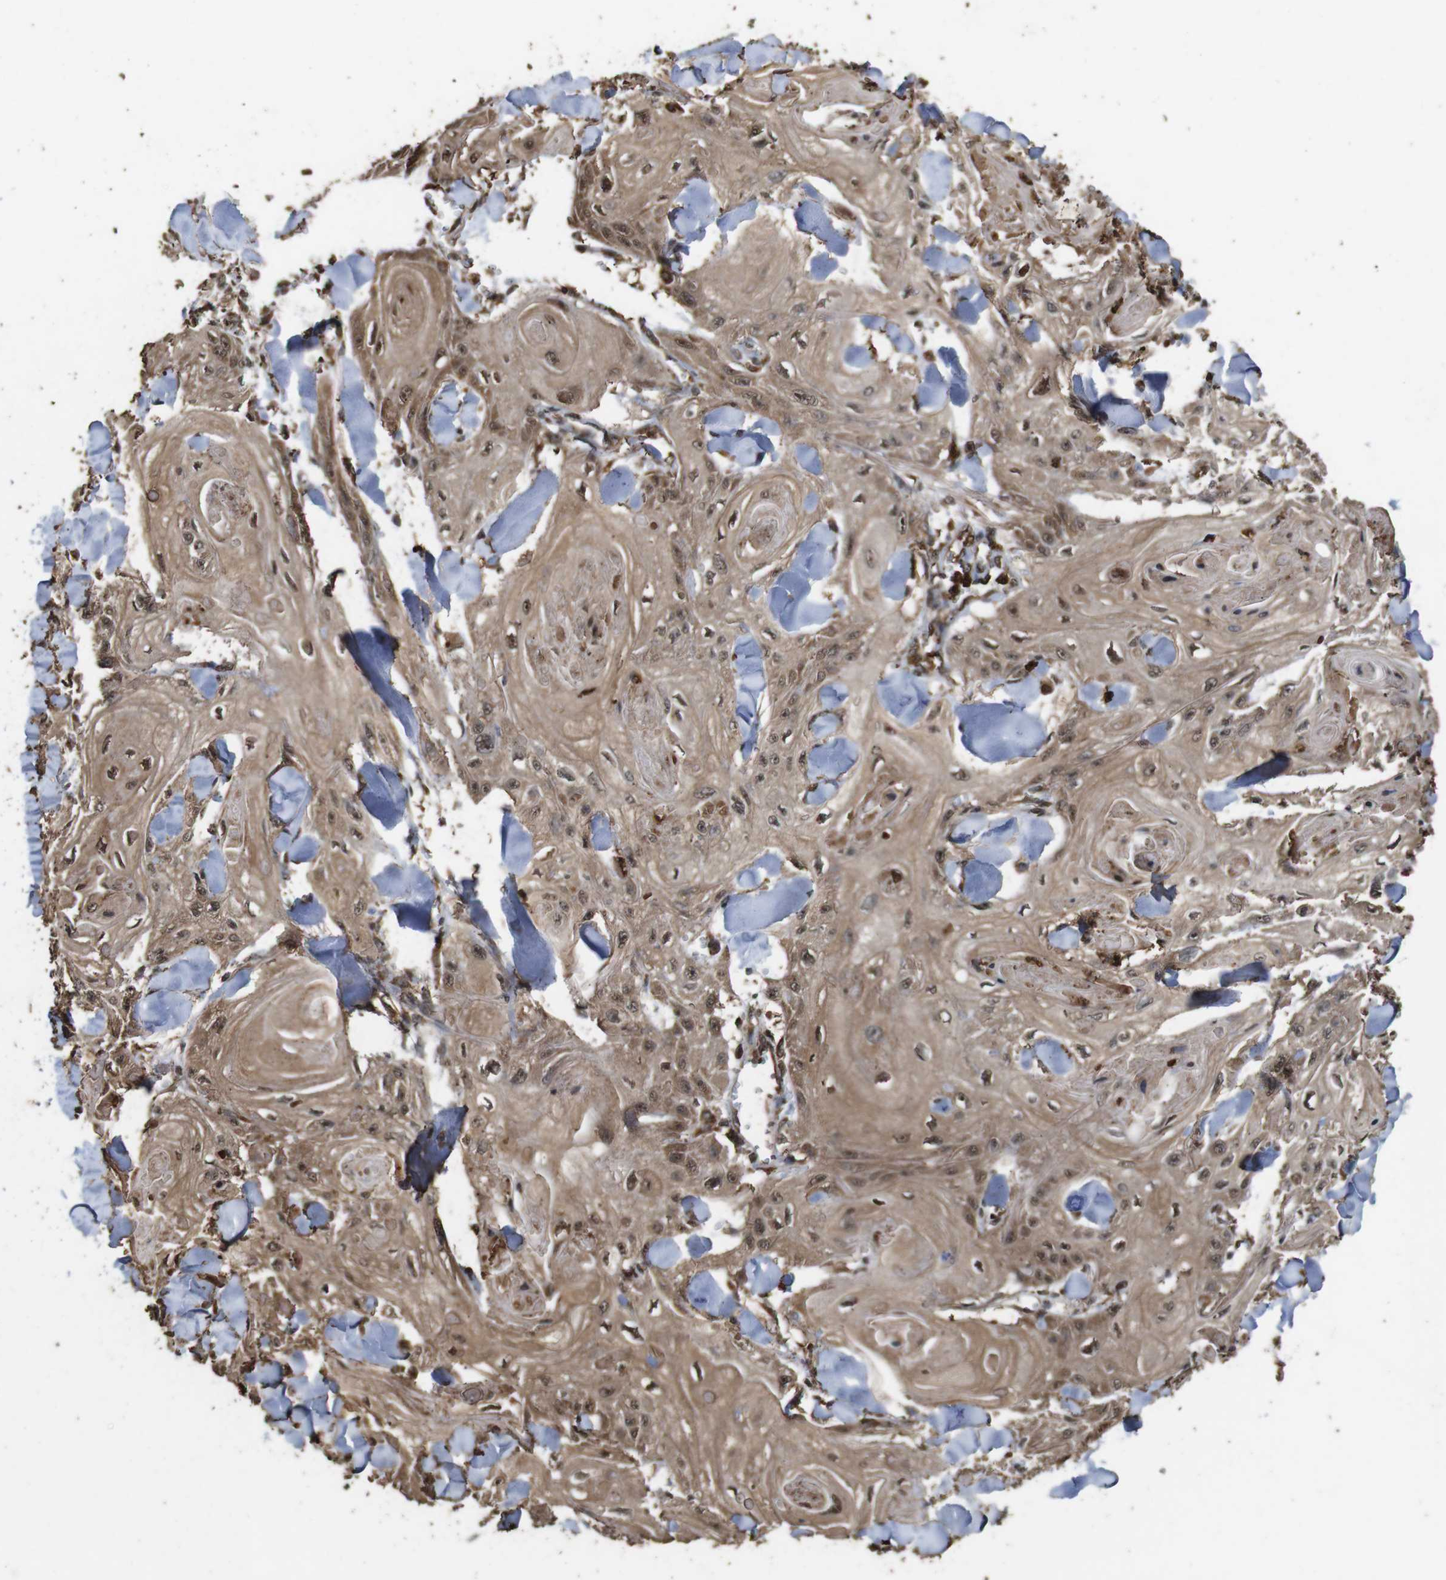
{"staining": {"intensity": "moderate", "quantity": ">75%", "location": "cytoplasmic/membranous,nuclear"}, "tissue": "skin cancer", "cell_type": "Tumor cells", "image_type": "cancer", "snomed": [{"axis": "morphology", "description": "Squamous cell carcinoma, NOS"}, {"axis": "topography", "description": "Skin"}], "caption": "This is an image of immunohistochemistry staining of skin cancer, which shows moderate staining in the cytoplasmic/membranous and nuclear of tumor cells.", "gene": "RRAS2", "patient": {"sex": "male", "age": 74}}